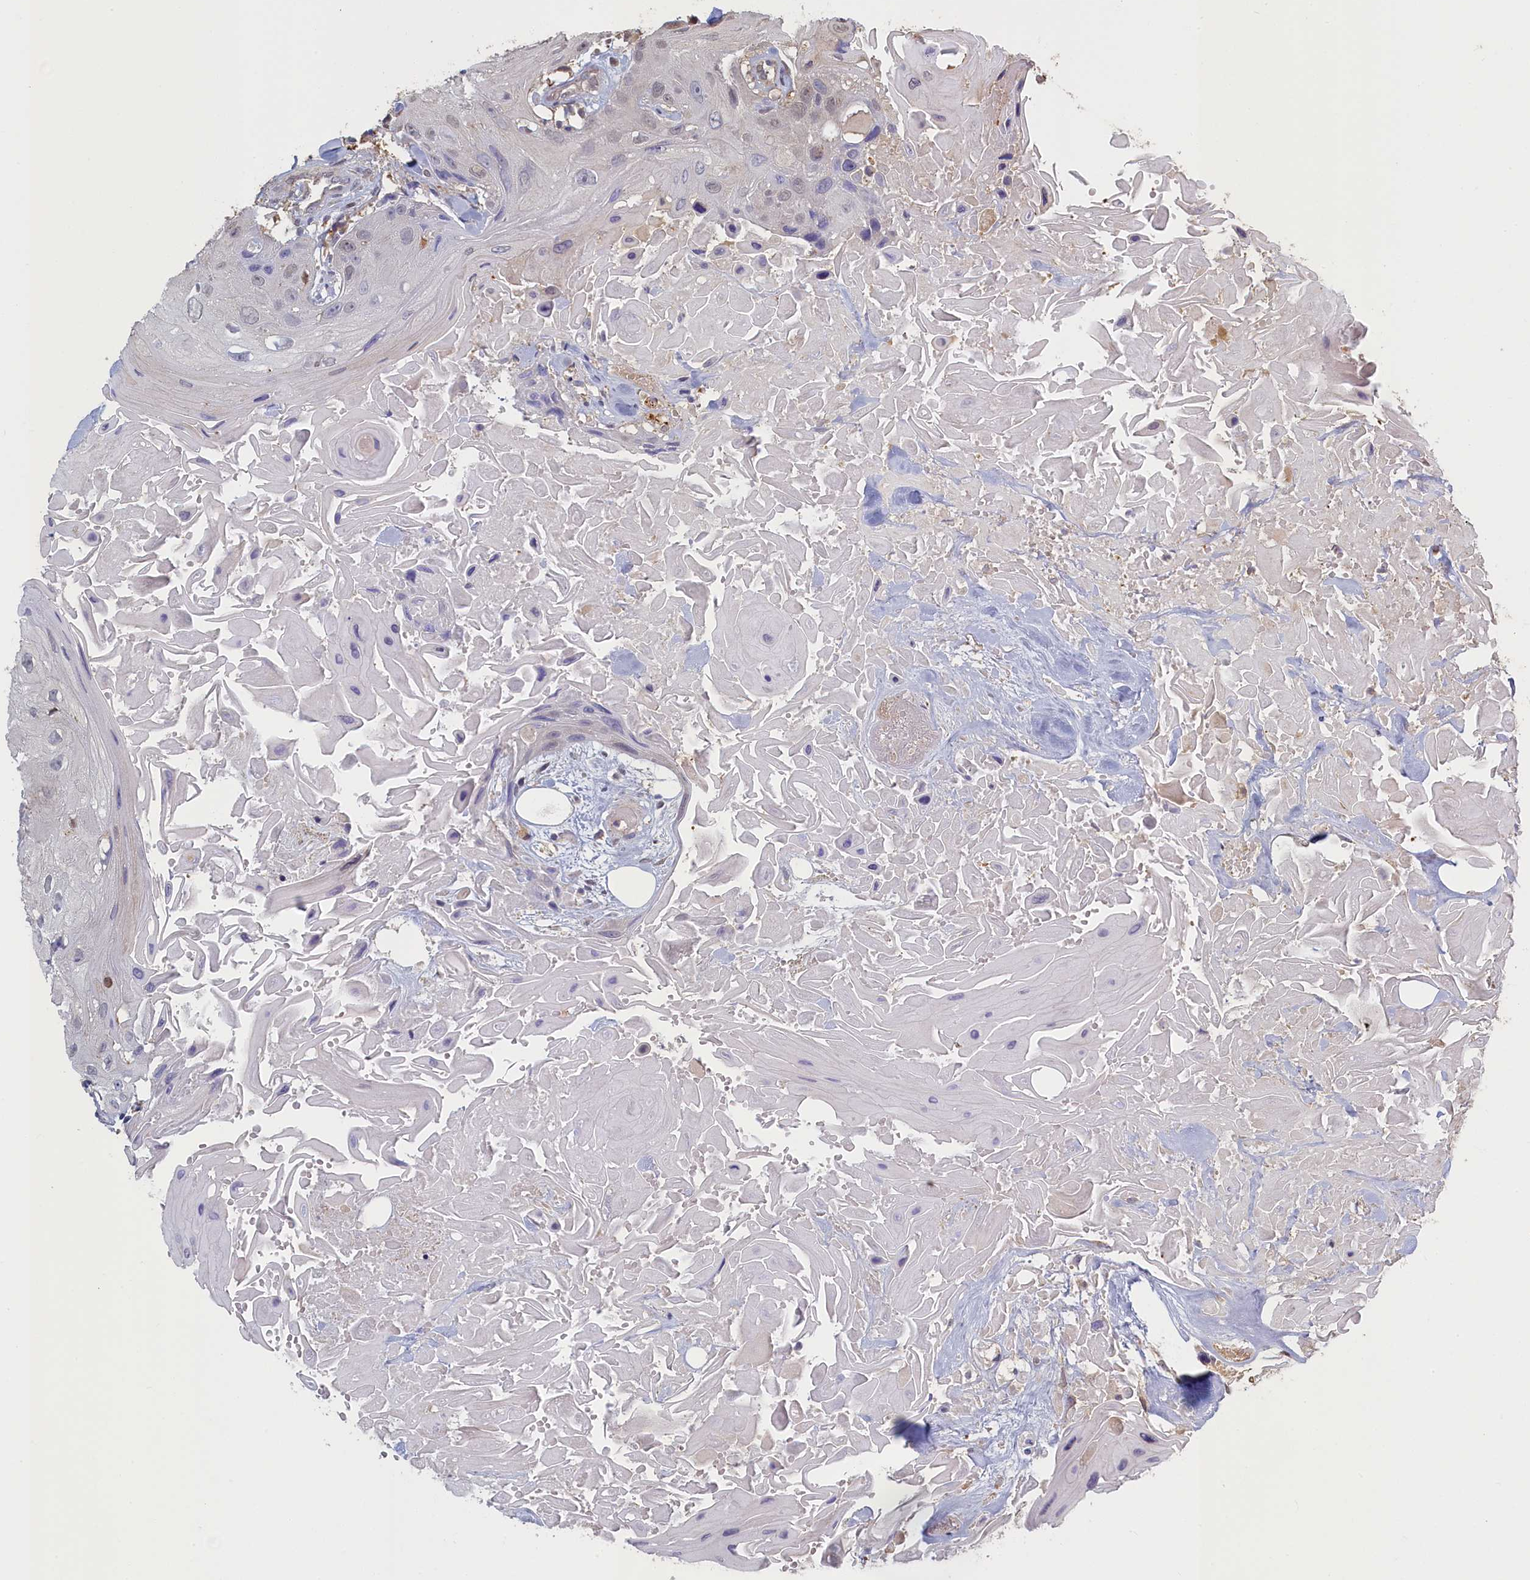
{"staining": {"intensity": "negative", "quantity": "none", "location": "none"}, "tissue": "head and neck cancer", "cell_type": "Tumor cells", "image_type": "cancer", "snomed": [{"axis": "morphology", "description": "Squamous cell carcinoma, NOS"}, {"axis": "topography", "description": "Head-Neck"}], "caption": "A high-resolution photomicrograph shows immunohistochemistry (IHC) staining of squamous cell carcinoma (head and neck), which reveals no significant positivity in tumor cells.", "gene": "UCHL3", "patient": {"sex": "male", "age": 81}}